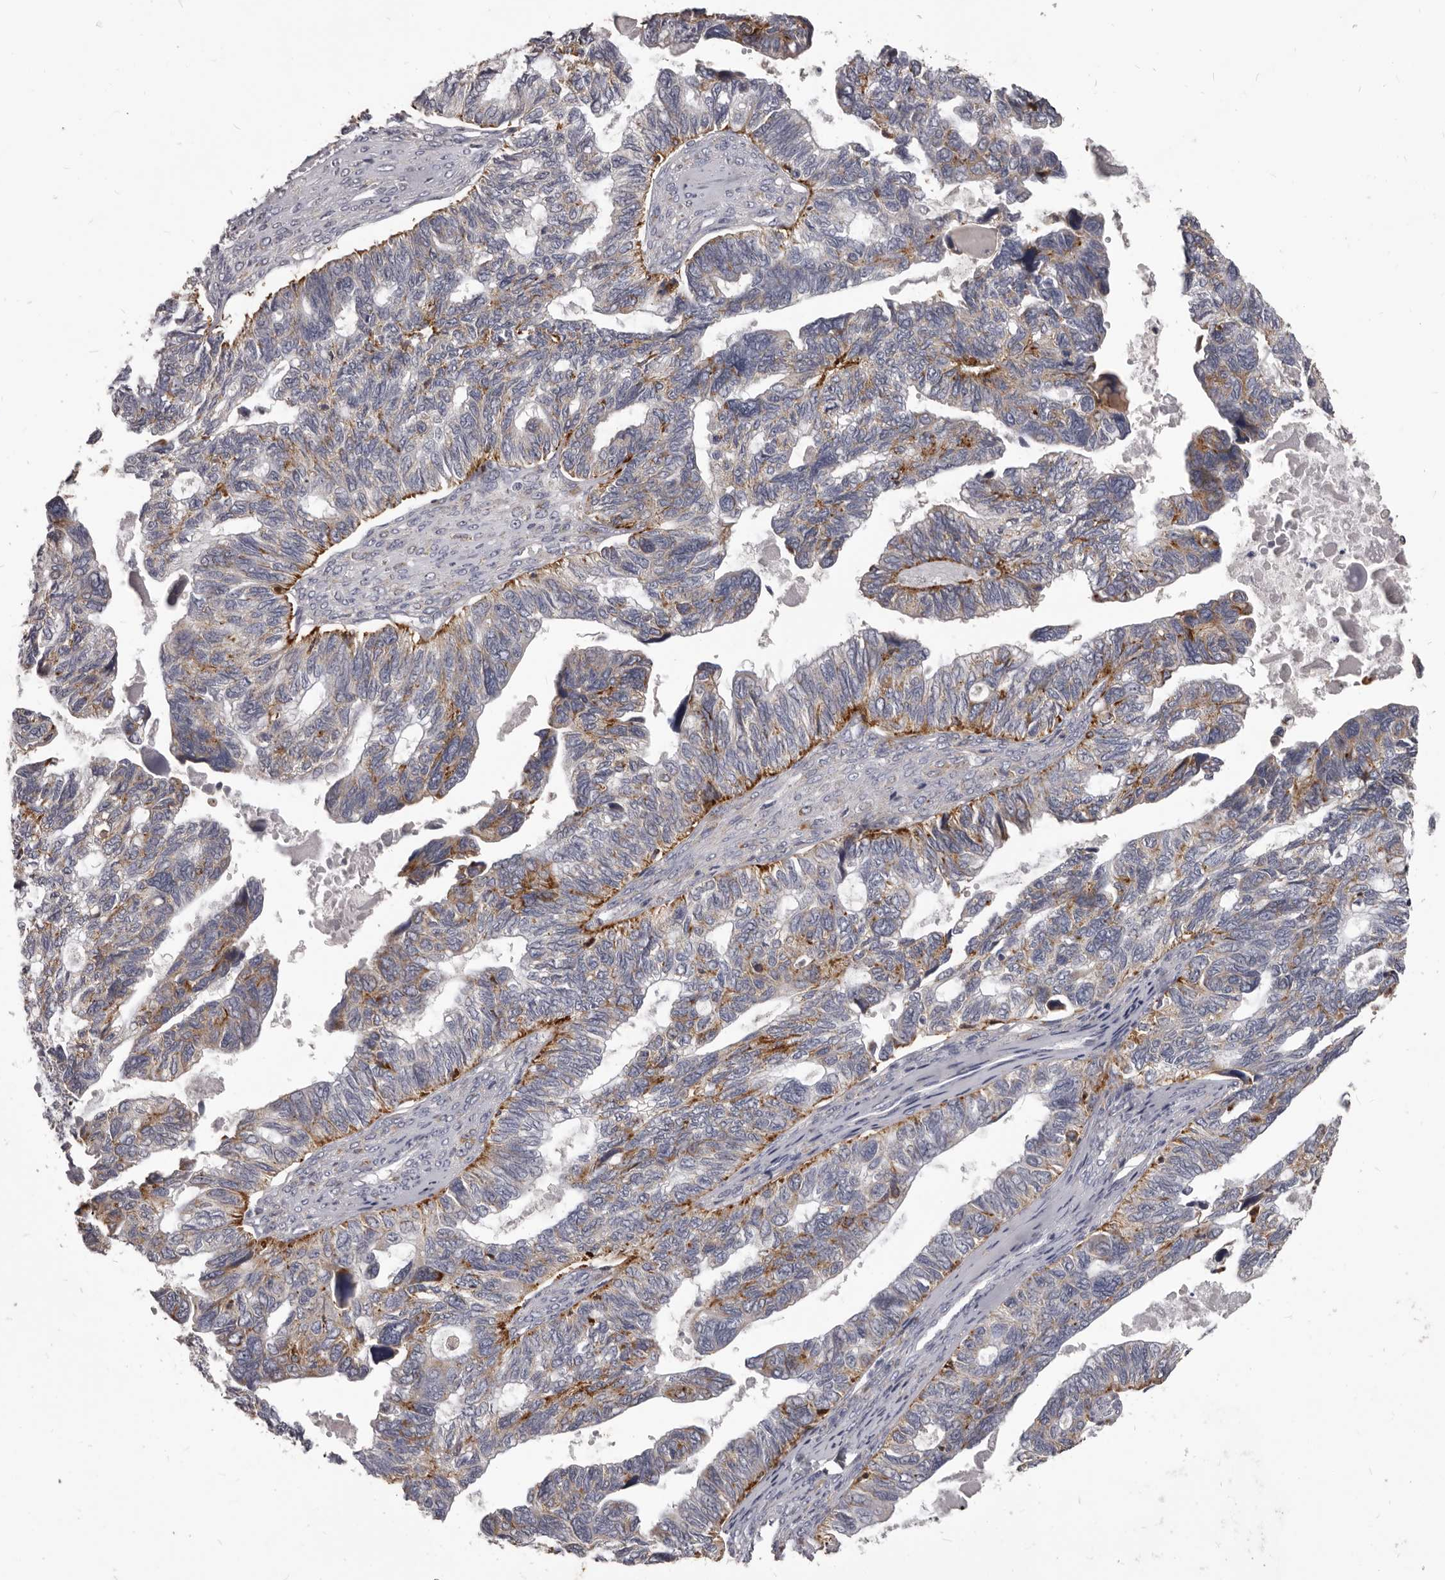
{"staining": {"intensity": "moderate", "quantity": "25%-75%", "location": "cytoplasmic/membranous"}, "tissue": "ovarian cancer", "cell_type": "Tumor cells", "image_type": "cancer", "snomed": [{"axis": "morphology", "description": "Cystadenocarcinoma, serous, NOS"}, {"axis": "topography", "description": "Ovary"}], "caption": "Moderate cytoplasmic/membranous staining for a protein is seen in approximately 25%-75% of tumor cells of ovarian cancer (serous cystadenocarcinoma) using IHC.", "gene": "PI4K2A", "patient": {"sex": "female", "age": 79}}